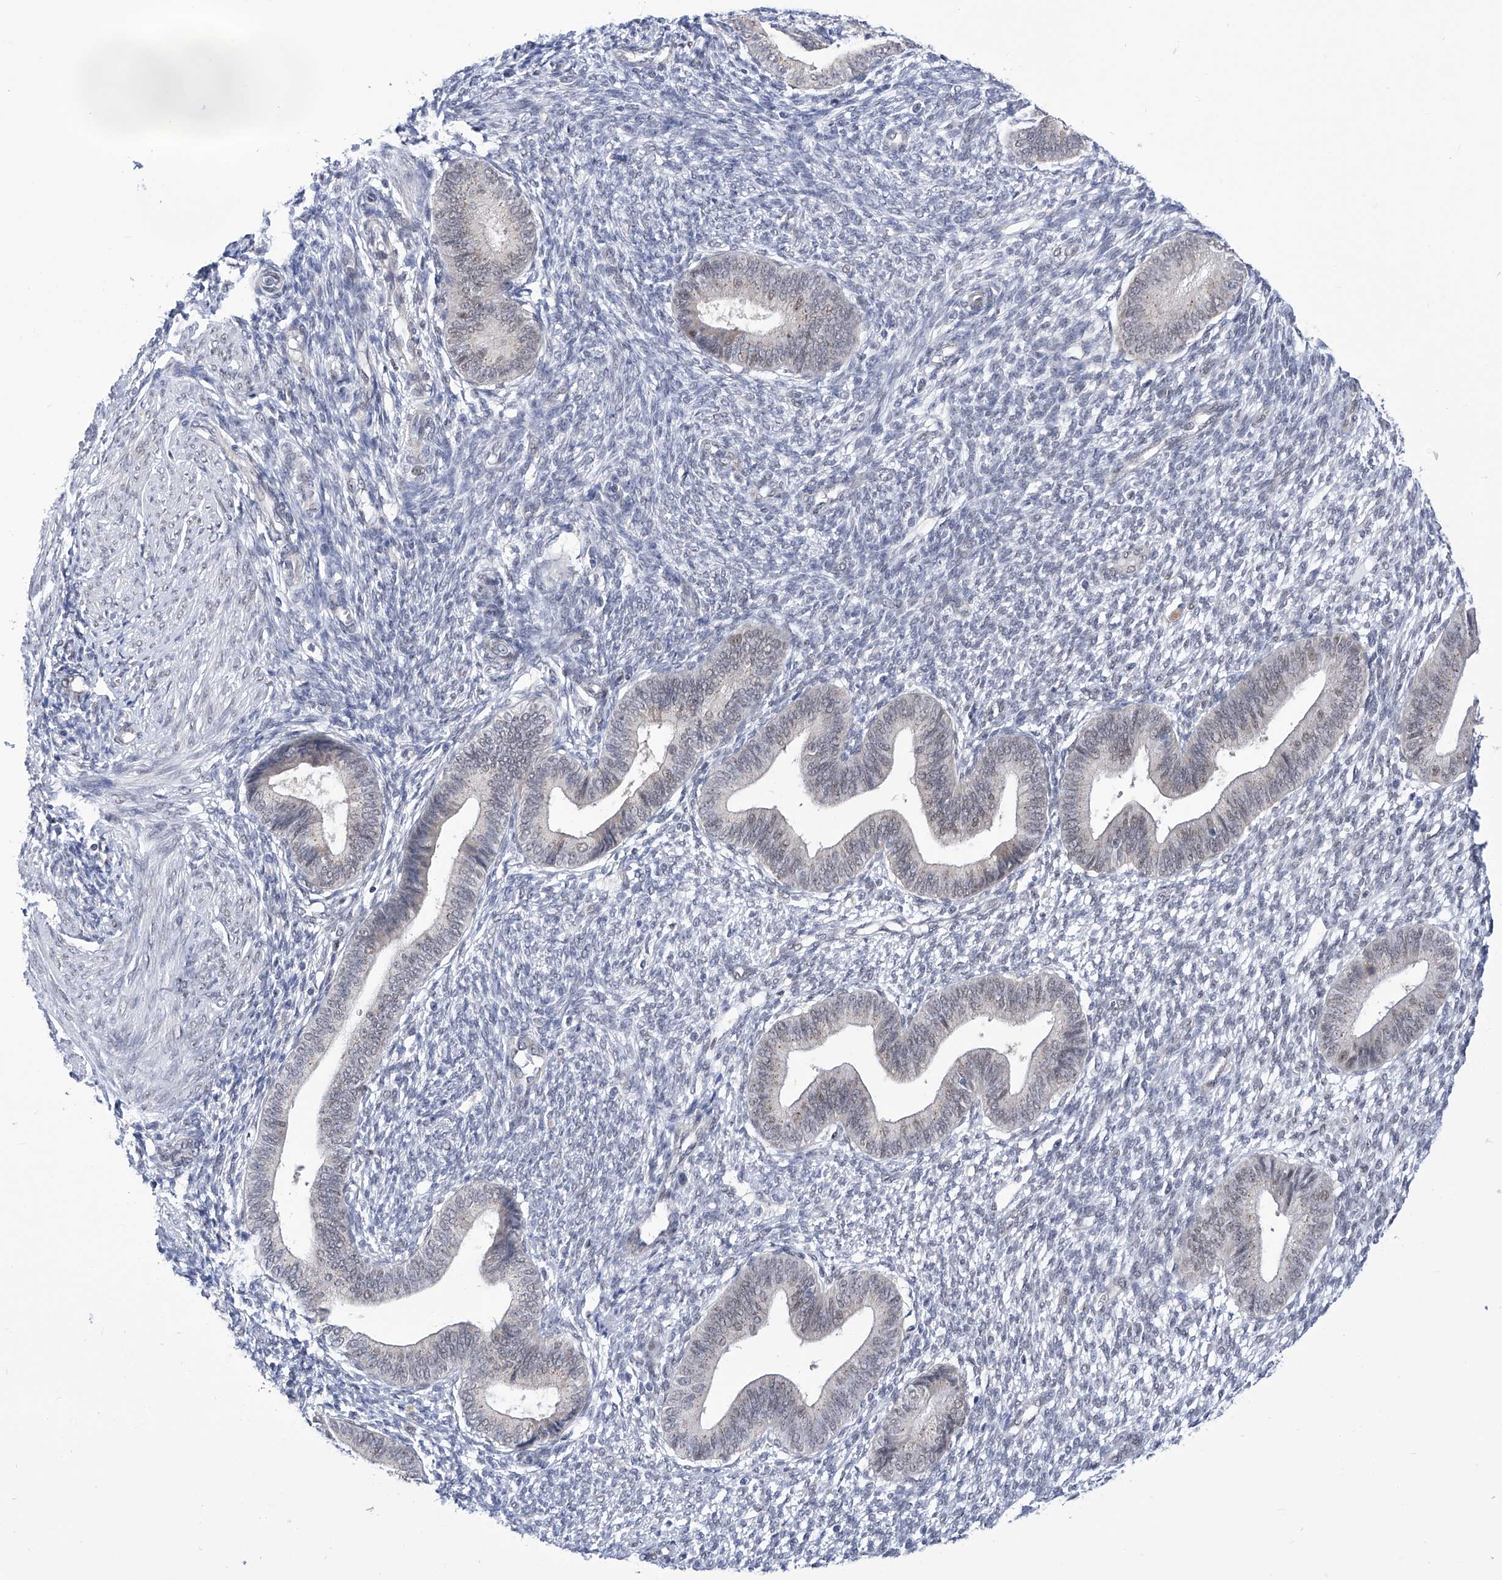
{"staining": {"intensity": "negative", "quantity": "none", "location": "none"}, "tissue": "endometrium", "cell_type": "Cells in endometrial stroma", "image_type": "normal", "snomed": [{"axis": "morphology", "description": "Normal tissue, NOS"}, {"axis": "topography", "description": "Endometrium"}], "caption": "Immunohistochemistry micrograph of normal endometrium: endometrium stained with DAB (3,3'-diaminobenzidine) demonstrates no significant protein positivity in cells in endometrial stroma. Nuclei are stained in blue.", "gene": "SART1", "patient": {"sex": "female", "age": 46}}